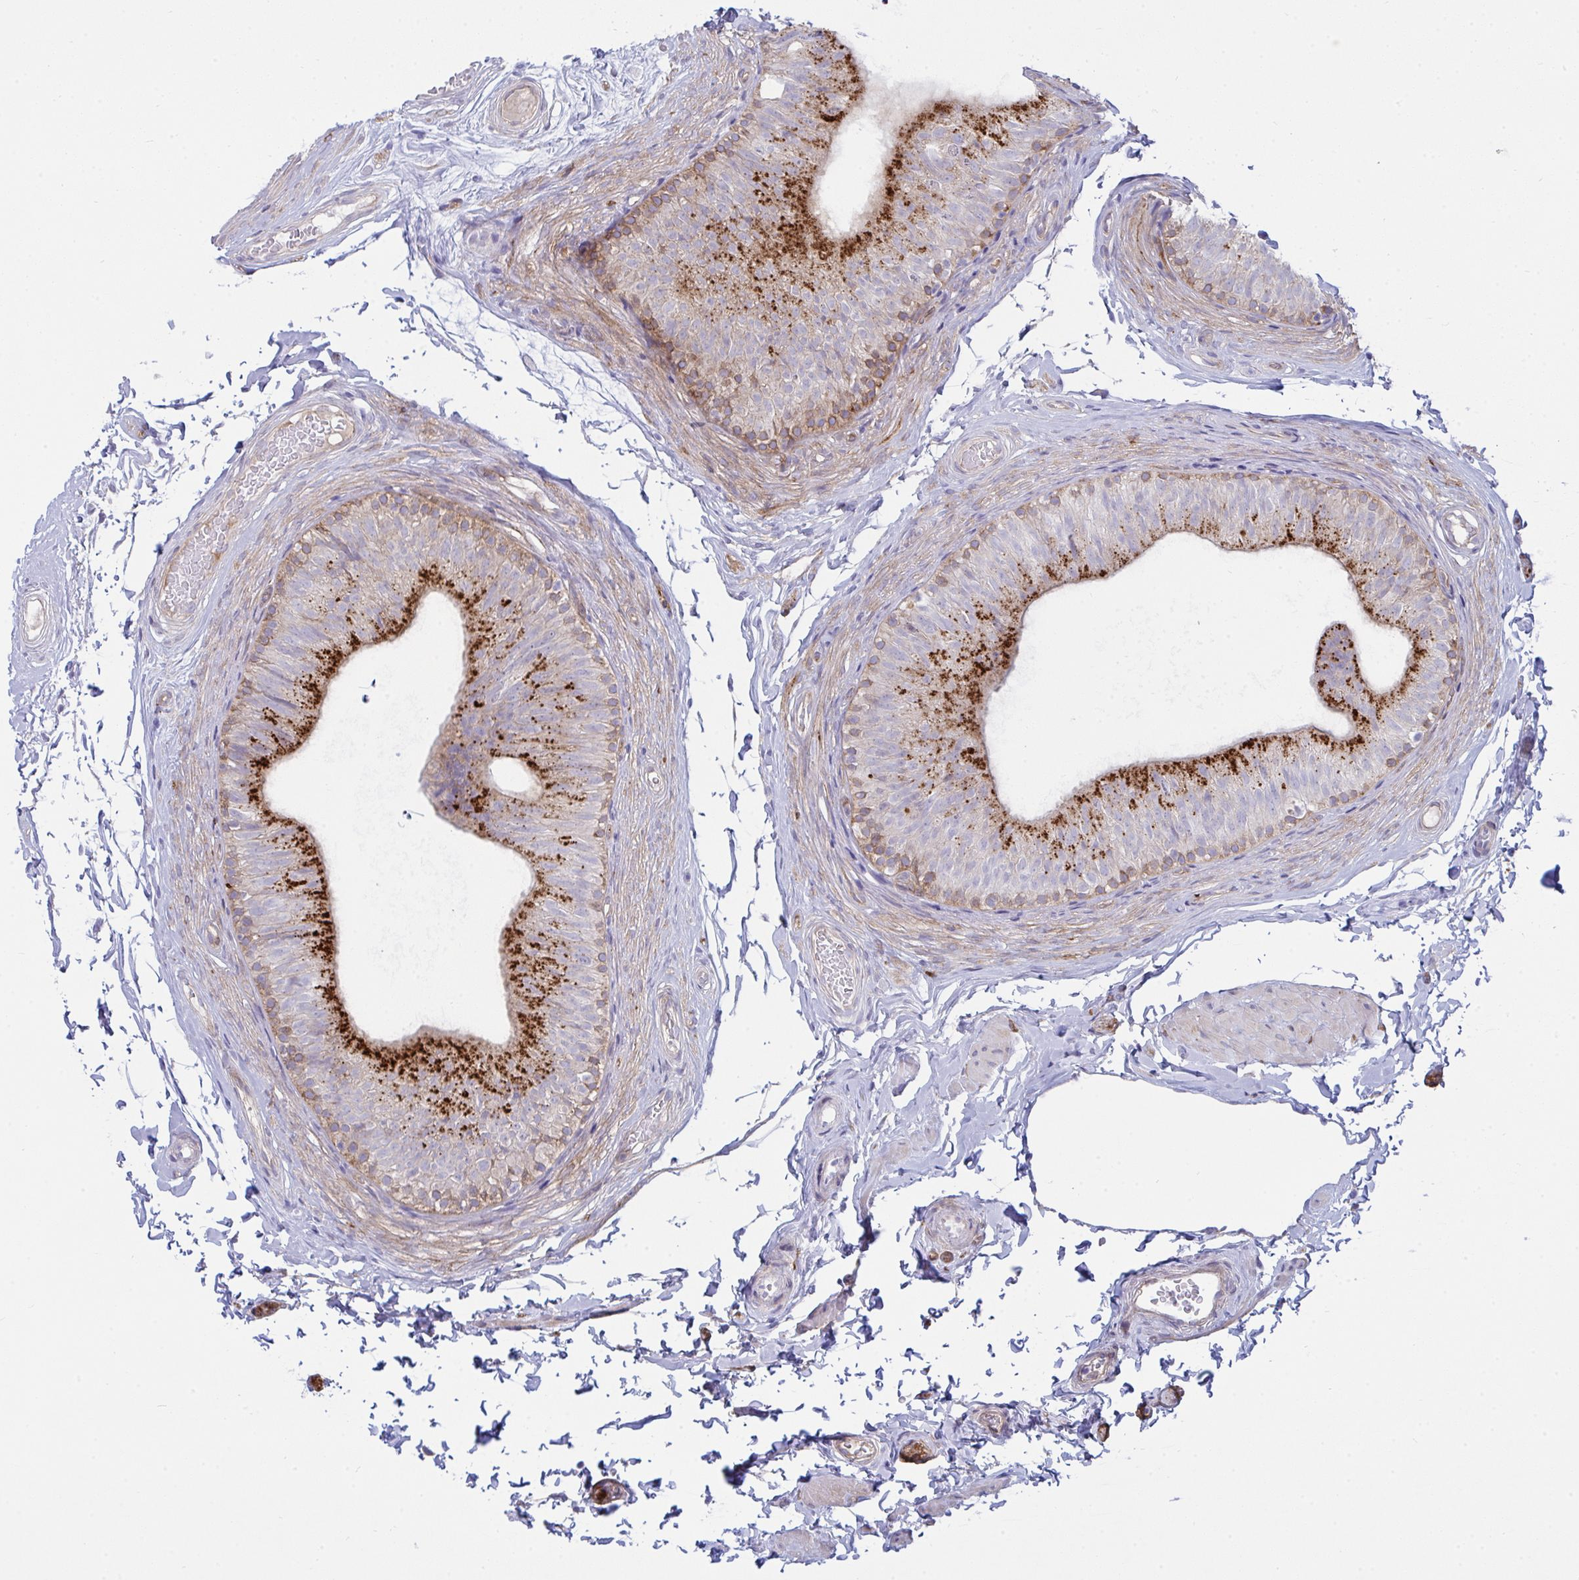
{"staining": {"intensity": "strong", "quantity": "25%-75%", "location": "cytoplasmic/membranous"}, "tissue": "epididymis", "cell_type": "Glandular cells", "image_type": "normal", "snomed": [{"axis": "morphology", "description": "Normal tissue, NOS"}, {"axis": "topography", "description": "Epididymis, spermatic cord, NOS"}, {"axis": "topography", "description": "Epididymis"}, {"axis": "topography", "description": "Peripheral nerve tissue"}], "caption": "Epididymis stained for a protein displays strong cytoplasmic/membranous positivity in glandular cells.", "gene": "GAB1", "patient": {"sex": "male", "age": 29}}